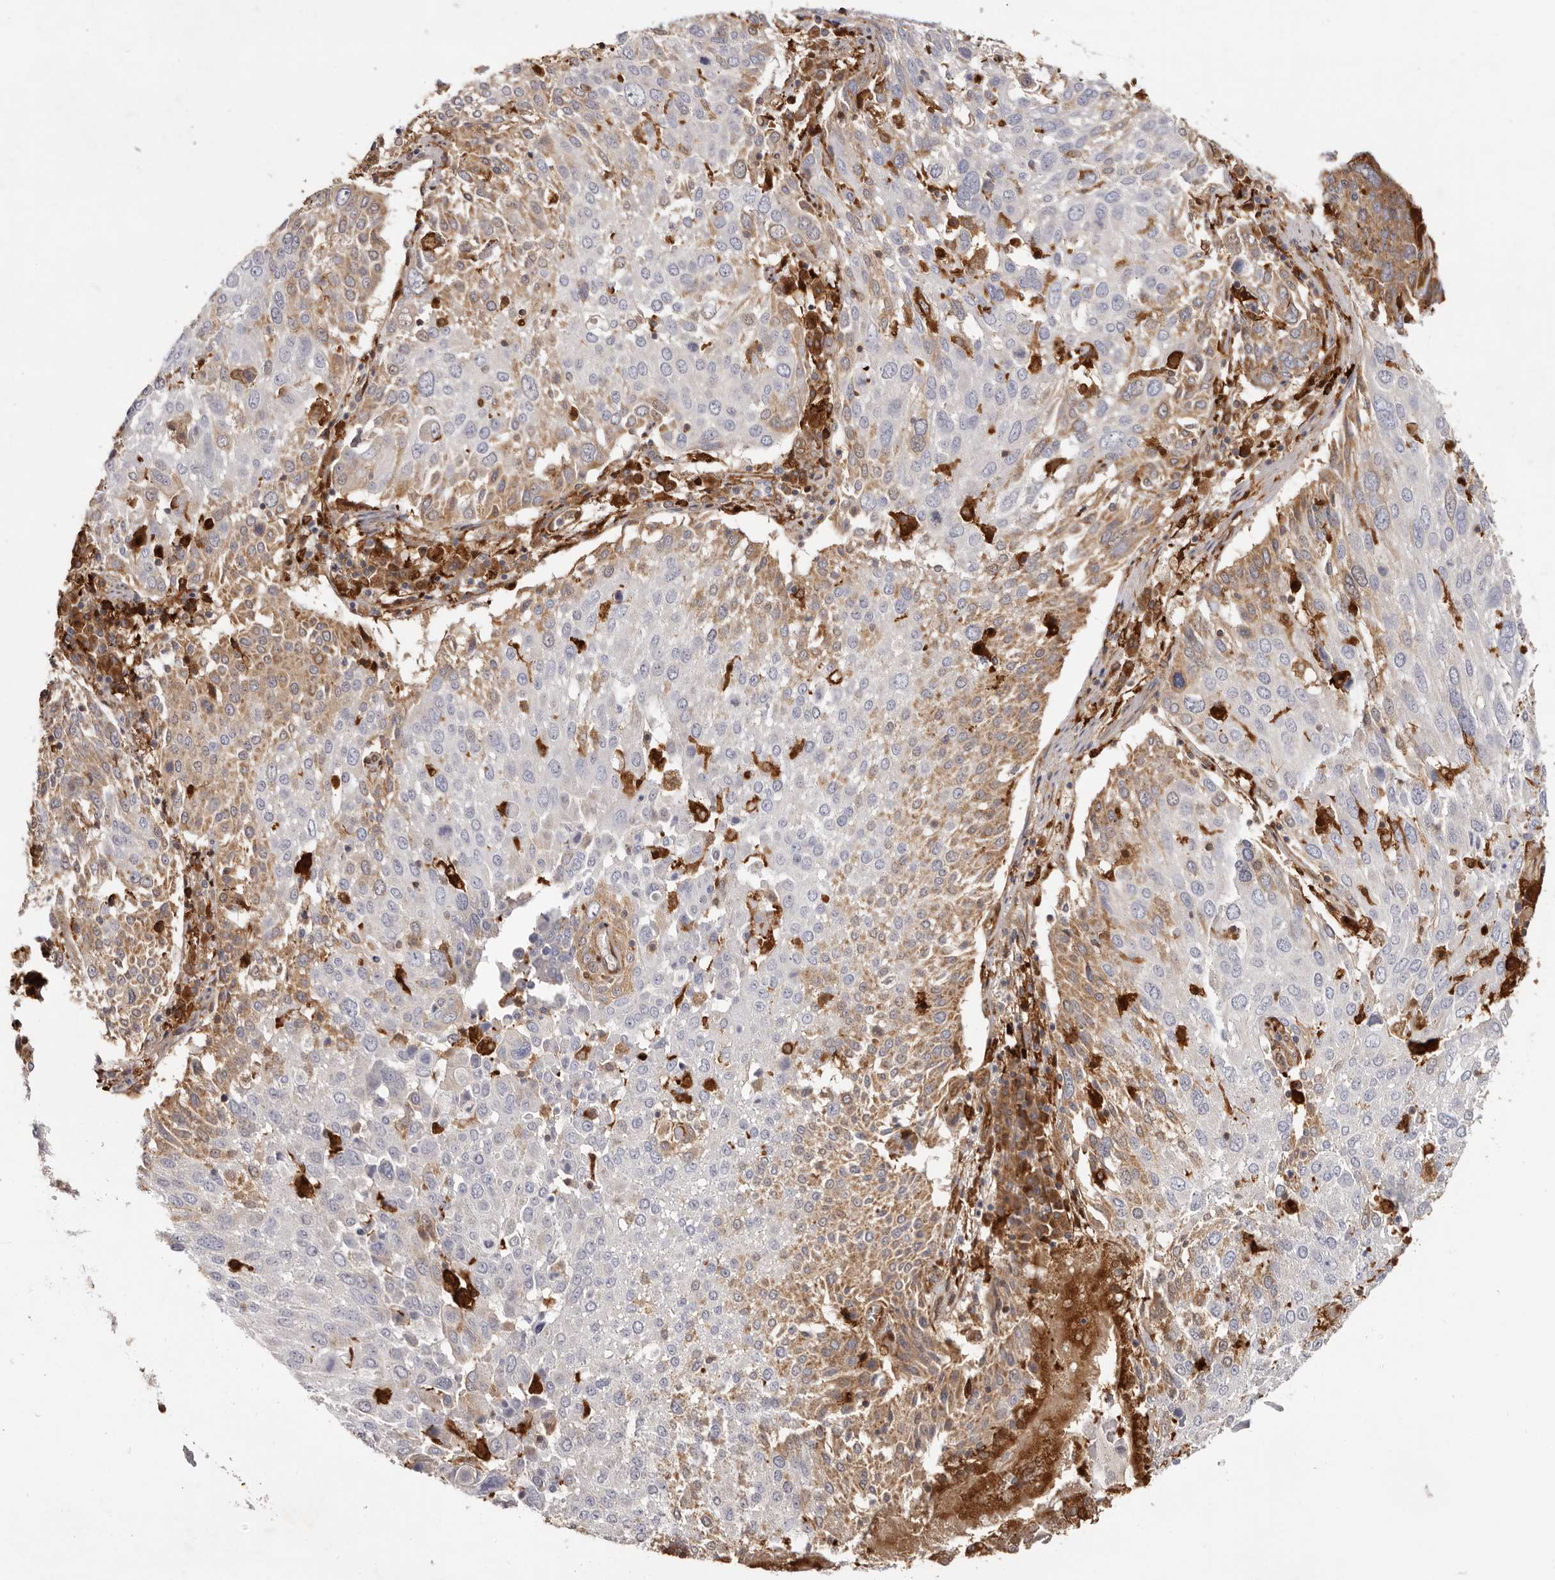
{"staining": {"intensity": "negative", "quantity": "none", "location": "none"}, "tissue": "lung cancer", "cell_type": "Tumor cells", "image_type": "cancer", "snomed": [{"axis": "morphology", "description": "Squamous cell carcinoma, NOS"}, {"axis": "topography", "description": "Lung"}], "caption": "This histopathology image is of lung cancer stained with immunohistochemistry (IHC) to label a protein in brown with the nuclei are counter-stained blue. There is no expression in tumor cells. (Brightfield microscopy of DAB IHC at high magnification).", "gene": "LAP3", "patient": {"sex": "male", "age": 65}}